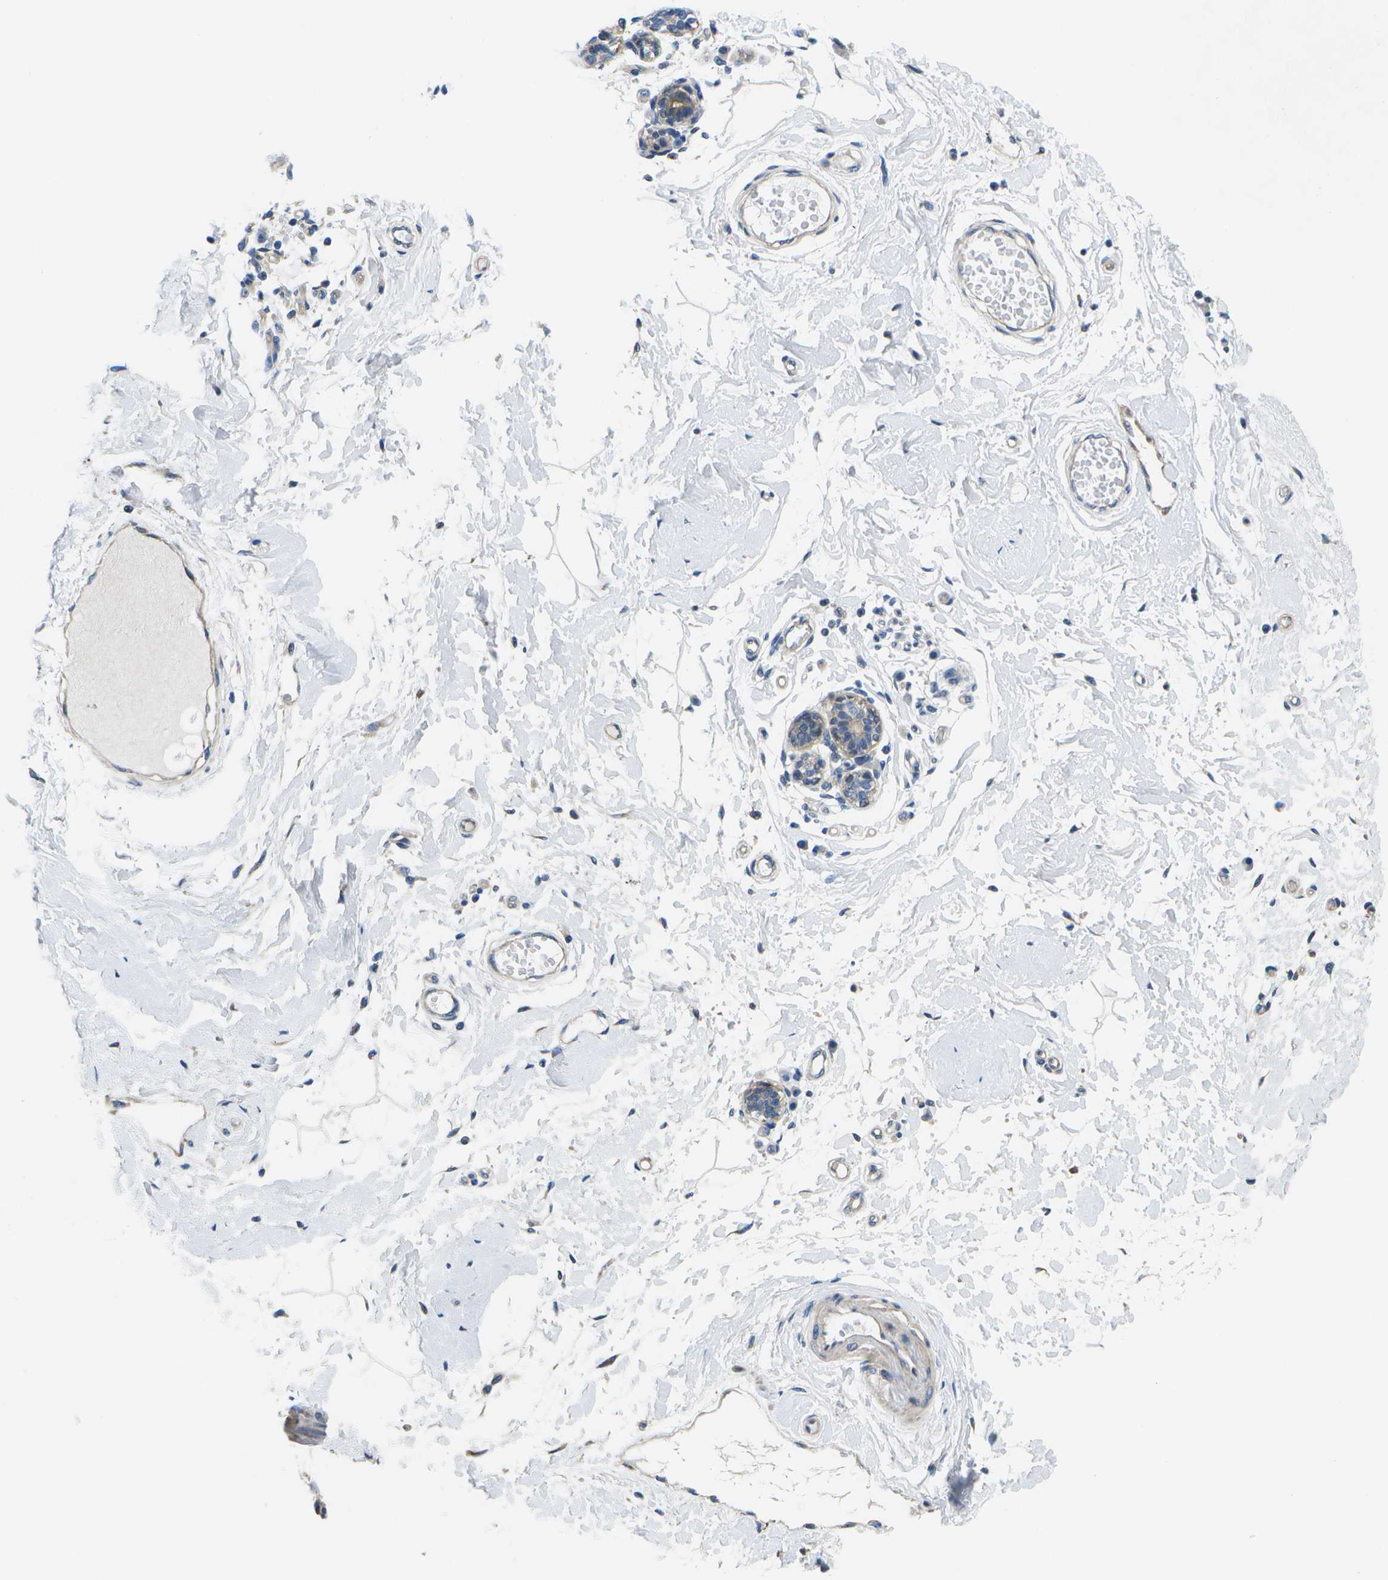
{"staining": {"intensity": "negative", "quantity": "none", "location": "none"}, "tissue": "breast", "cell_type": "Adipocytes", "image_type": "normal", "snomed": [{"axis": "morphology", "description": "Normal tissue, NOS"}, {"axis": "morphology", "description": "Lobular carcinoma"}, {"axis": "topography", "description": "Breast"}], "caption": "A histopathology image of human breast is negative for staining in adipocytes.", "gene": "P3H1", "patient": {"sex": "female", "age": 59}}